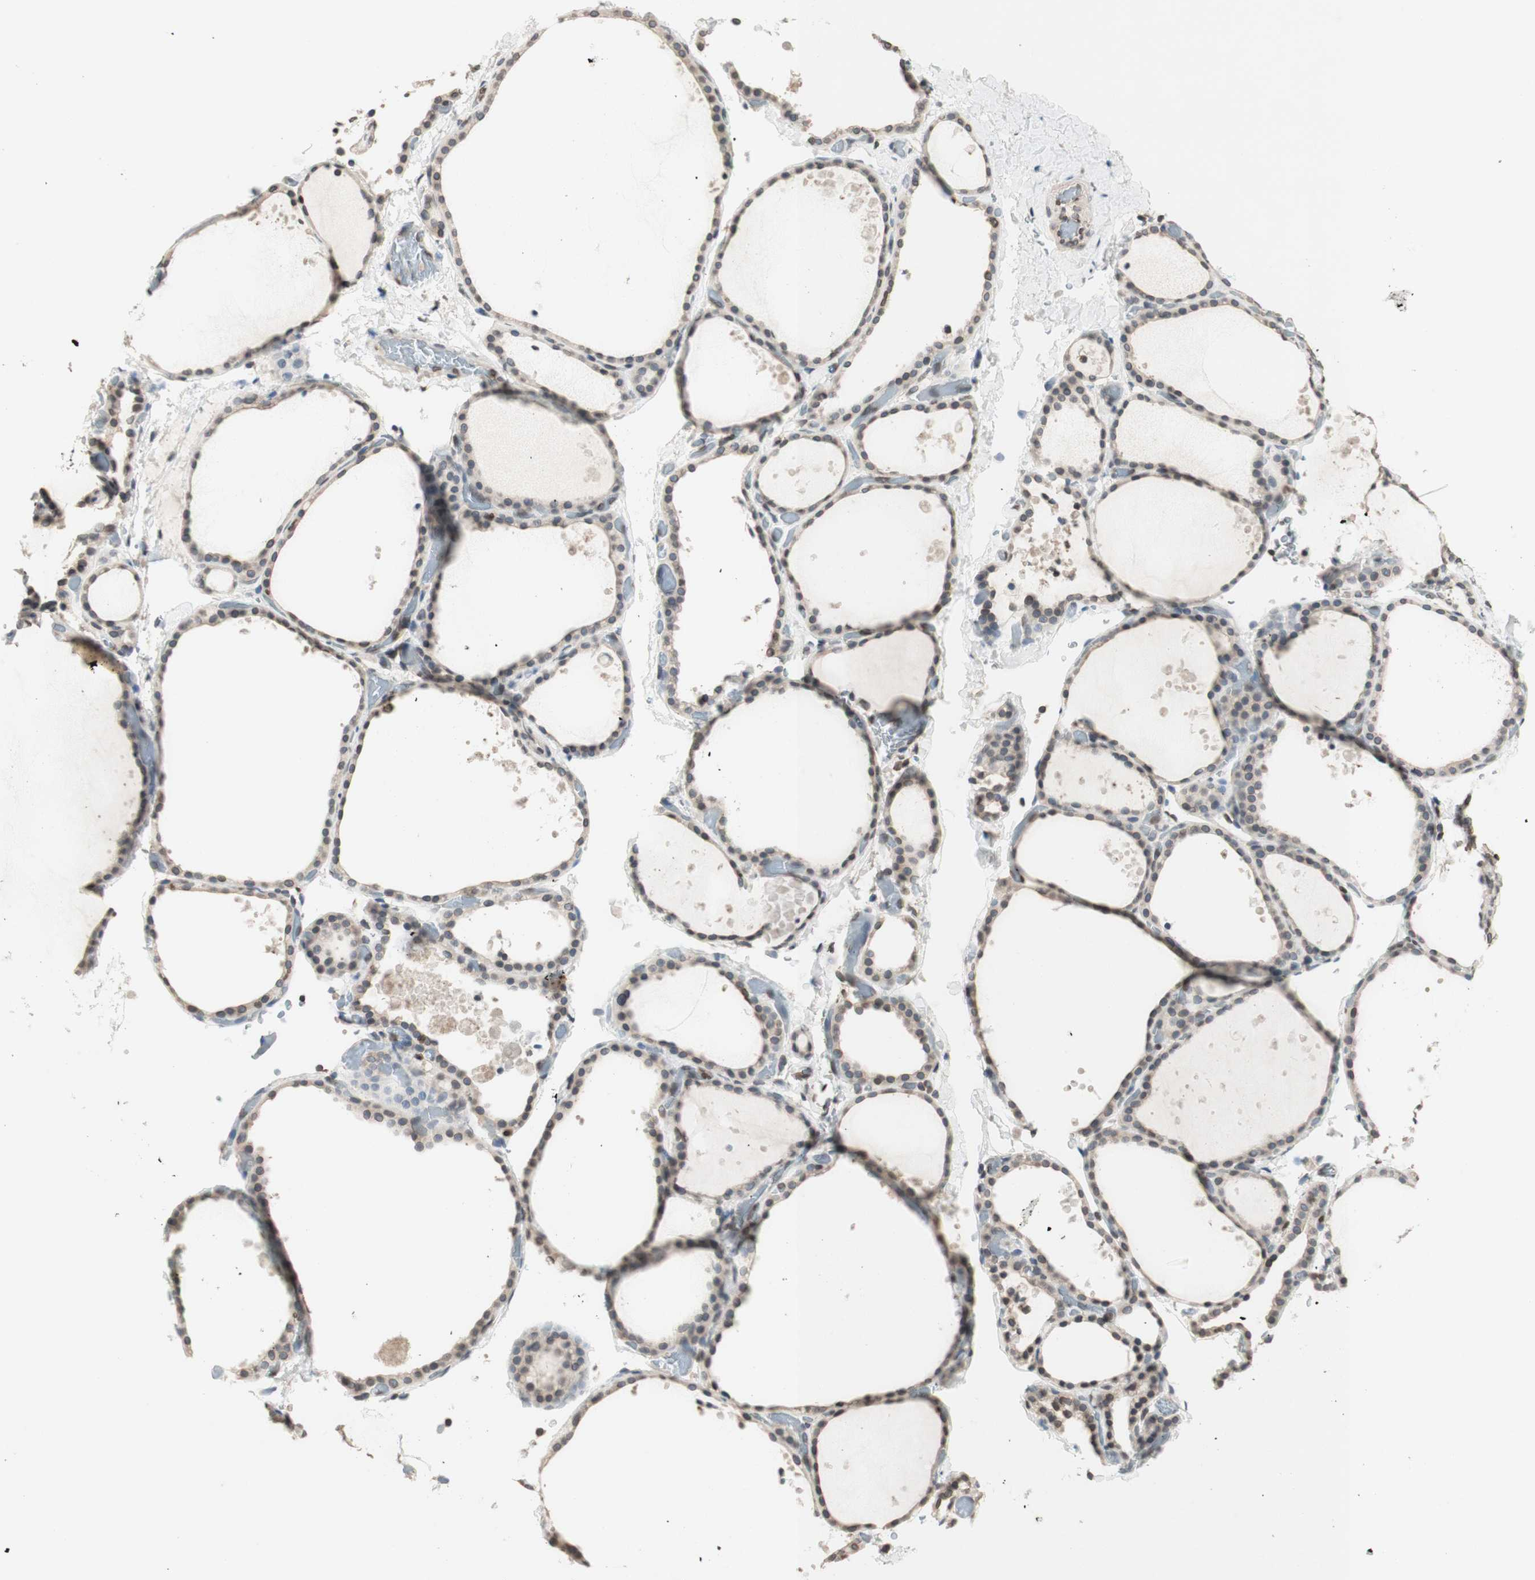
{"staining": {"intensity": "moderate", "quantity": "<25%", "location": "nuclear"}, "tissue": "thyroid gland", "cell_type": "Glandular cells", "image_type": "normal", "snomed": [{"axis": "morphology", "description": "Normal tissue, NOS"}, {"axis": "topography", "description": "Thyroid gland"}], "caption": "Protein analysis of unremarkable thyroid gland demonstrates moderate nuclear staining in approximately <25% of glandular cells. The protein is shown in brown color, while the nuclei are stained blue.", "gene": "TMPO", "patient": {"sex": "female", "age": 44}}